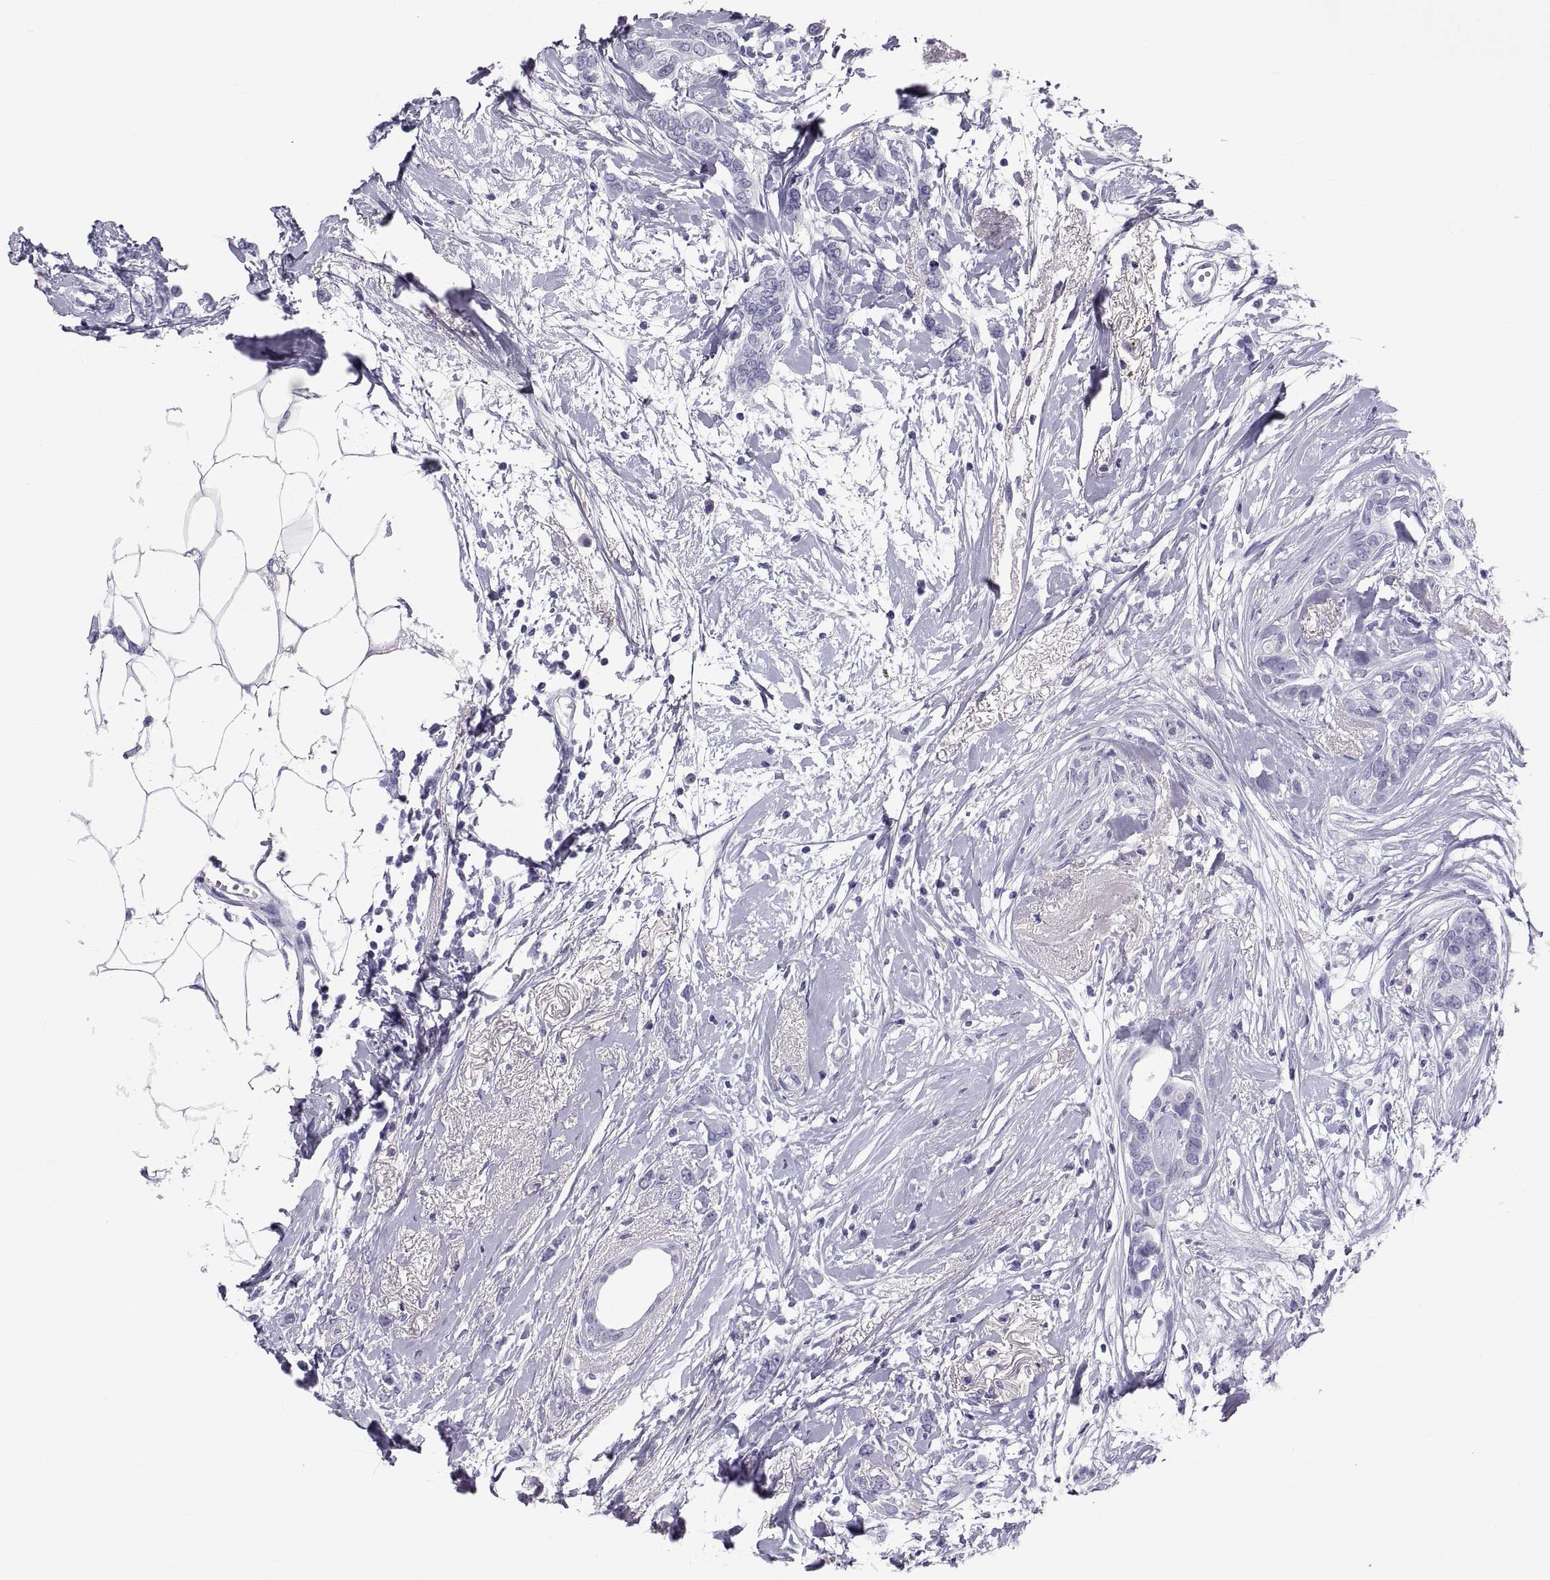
{"staining": {"intensity": "negative", "quantity": "none", "location": "none"}, "tissue": "breast cancer", "cell_type": "Tumor cells", "image_type": "cancer", "snomed": [{"axis": "morphology", "description": "Duct carcinoma"}, {"axis": "topography", "description": "Breast"}], "caption": "There is no significant positivity in tumor cells of breast cancer.", "gene": "DEFB129", "patient": {"sex": "female", "age": 40}}